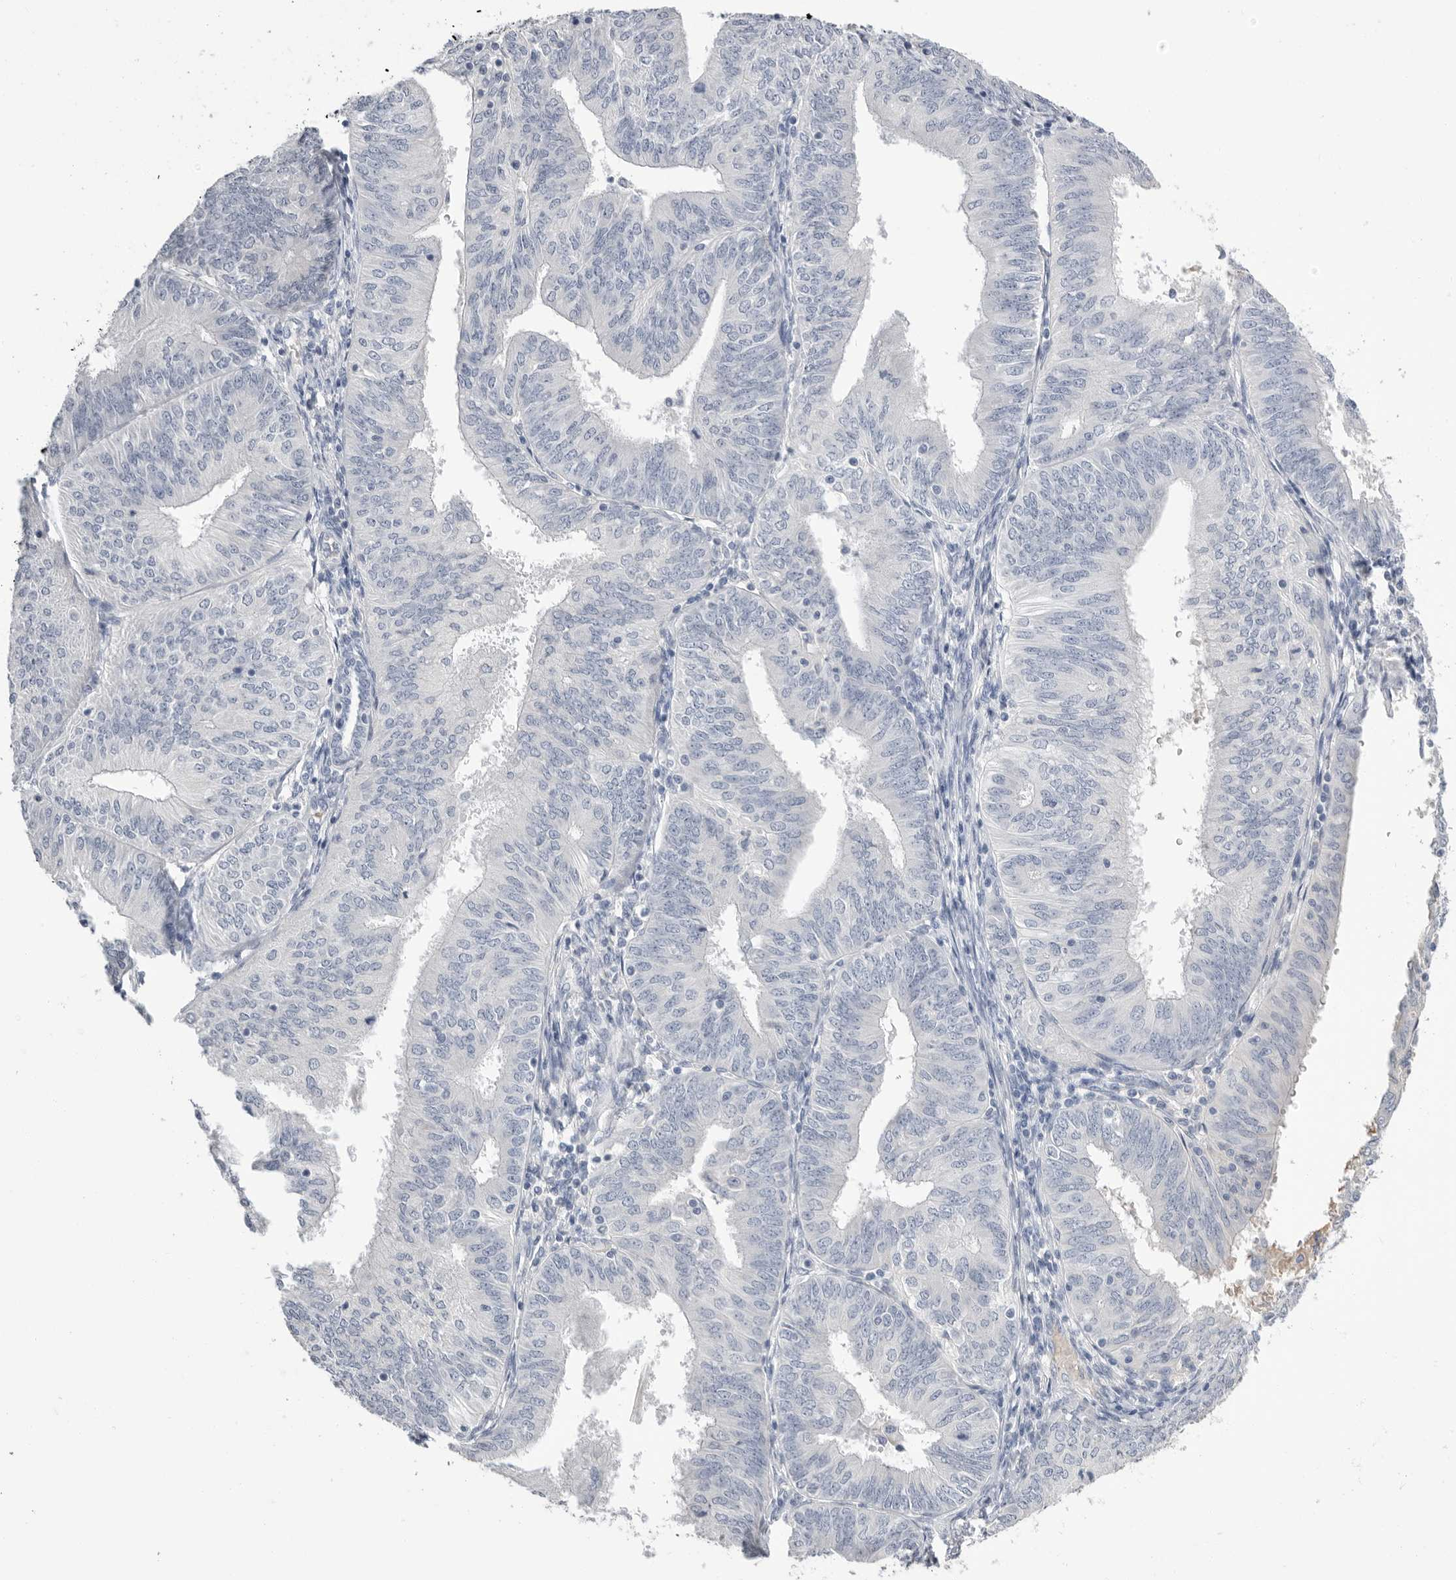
{"staining": {"intensity": "negative", "quantity": "none", "location": "none"}, "tissue": "endometrial cancer", "cell_type": "Tumor cells", "image_type": "cancer", "snomed": [{"axis": "morphology", "description": "Adenocarcinoma, NOS"}, {"axis": "topography", "description": "Endometrium"}], "caption": "This is an immunohistochemistry micrograph of human endometrial adenocarcinoma. There is no expression in tumor cells.", "gene": "APOA2", "patient": {"sex": "female", "age": 58}}